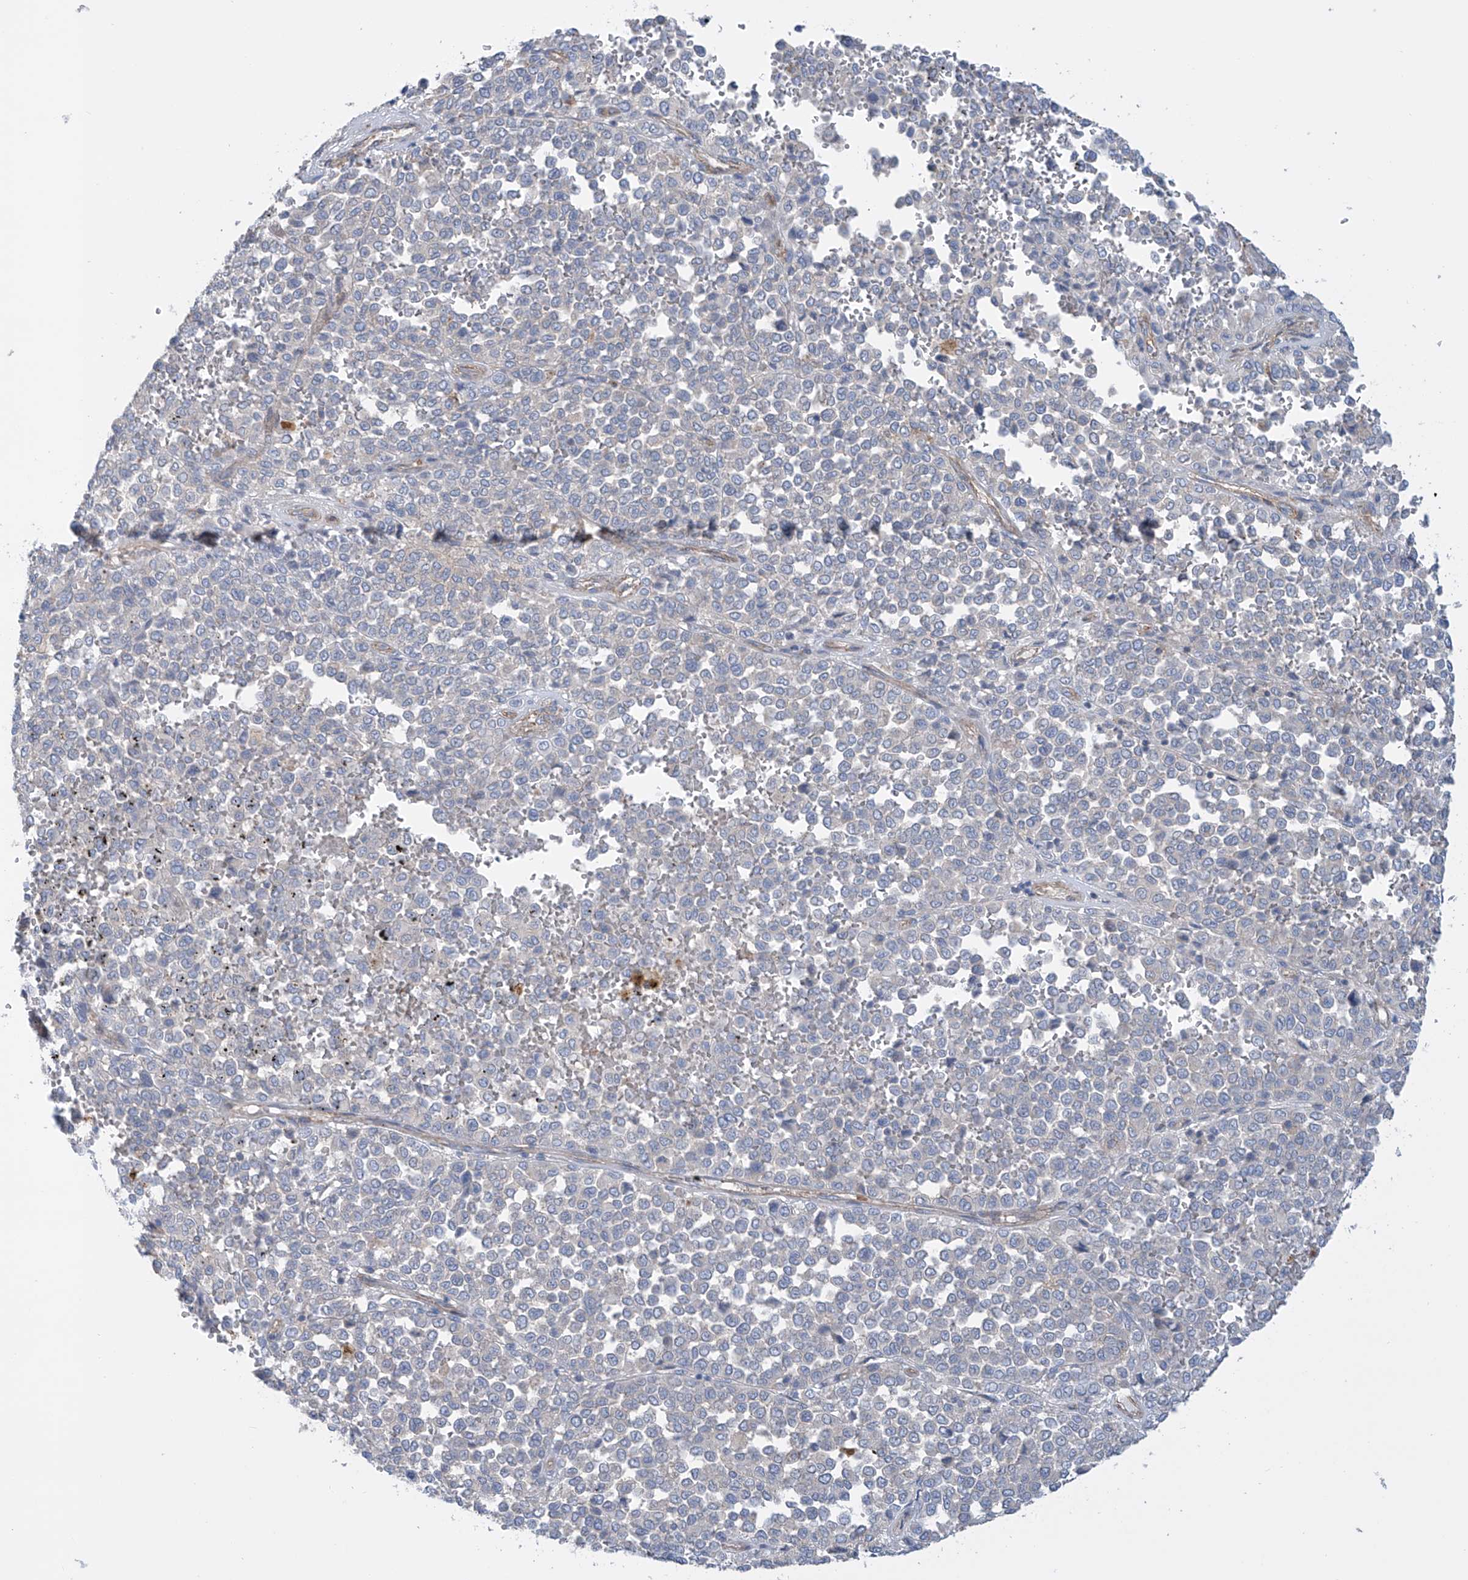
{"staining": {"intensity": "negative", "quantity": "none", "location": "none"}, "tissue": "melanoma", "cell_type": "Tumor cells", "image_type": "cancer", "snomed": [{"axis": "morphology", "description": "Malignant melanoma, Metastatic site"}, {"axis": "topography", "description": "Pancreas"}], "caption": "Tumor cells show no significant protein positivity in malignant melanoma (metastatic site).", "gene": "TMEM209", "patient": {"sex": "female", "age": 30}}